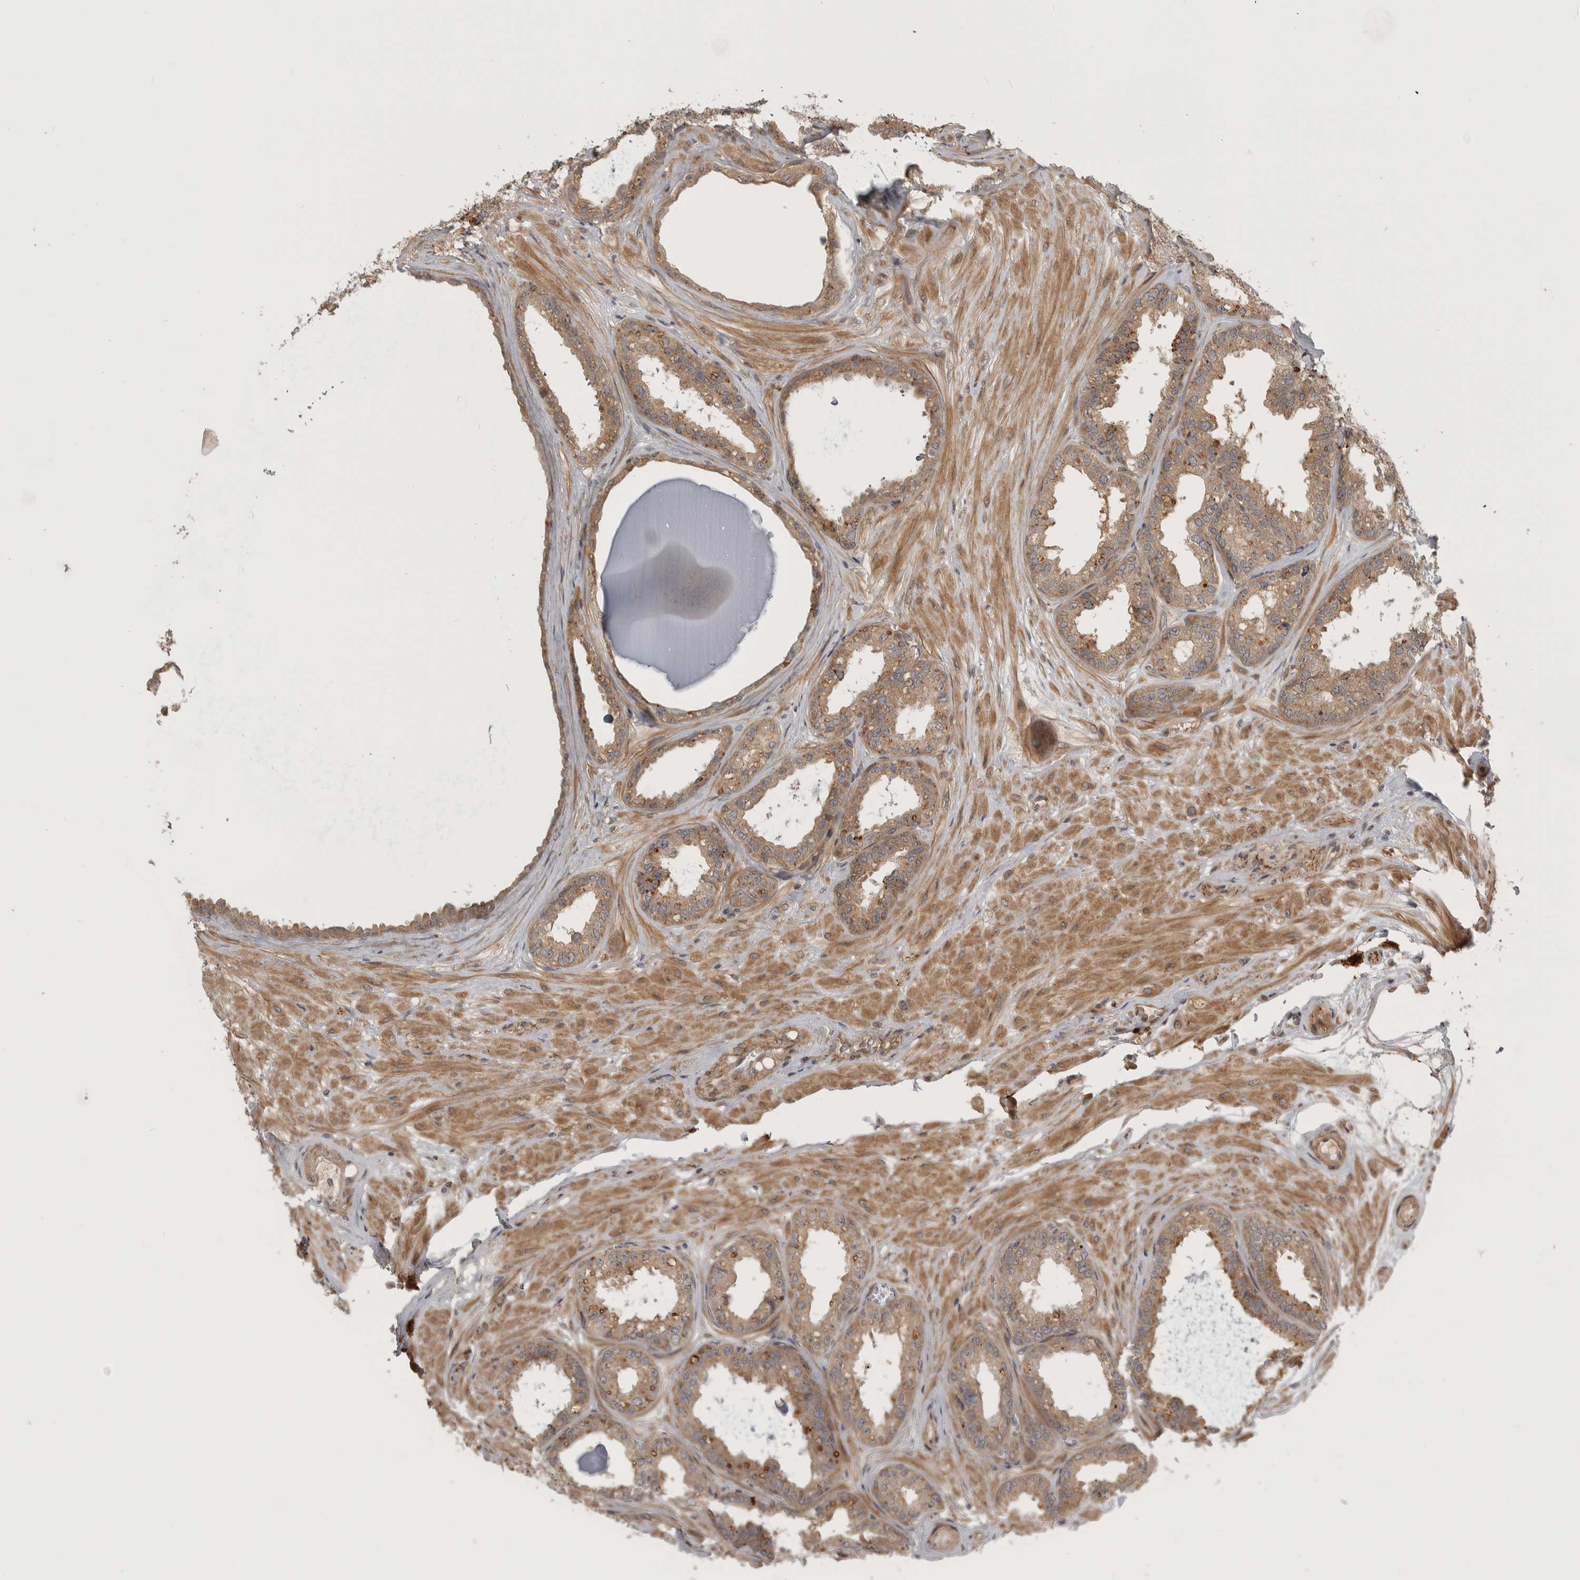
{"staining": {"intensity": "moderate", "quantity": ">75%", "location": "cytoplasmic/membranous"}, "tissue": "seminal vesicle", "cell_type": "Glandular cells", "image_type": "normal", "snomed": [{"axis": "morphology", "description": "Normal tissue, NOS"}, {"axis": "topography", "description": "Prostate"}, {"axis": "topography", "description": "Seminal veicle"}], "caption": "Protein analysis of normal seminal vesicle shows moderate cytoplasmic/membranous positivity in about >75% of glandular cells. Using DAB (3,3'-diaminobenzidine) (brown) and hematoxylin (blue) stains, captured at high magnification using brightfield microscopy.", "gene": "CUEDC1", "patient": {"sex": "male", "age": 51}}